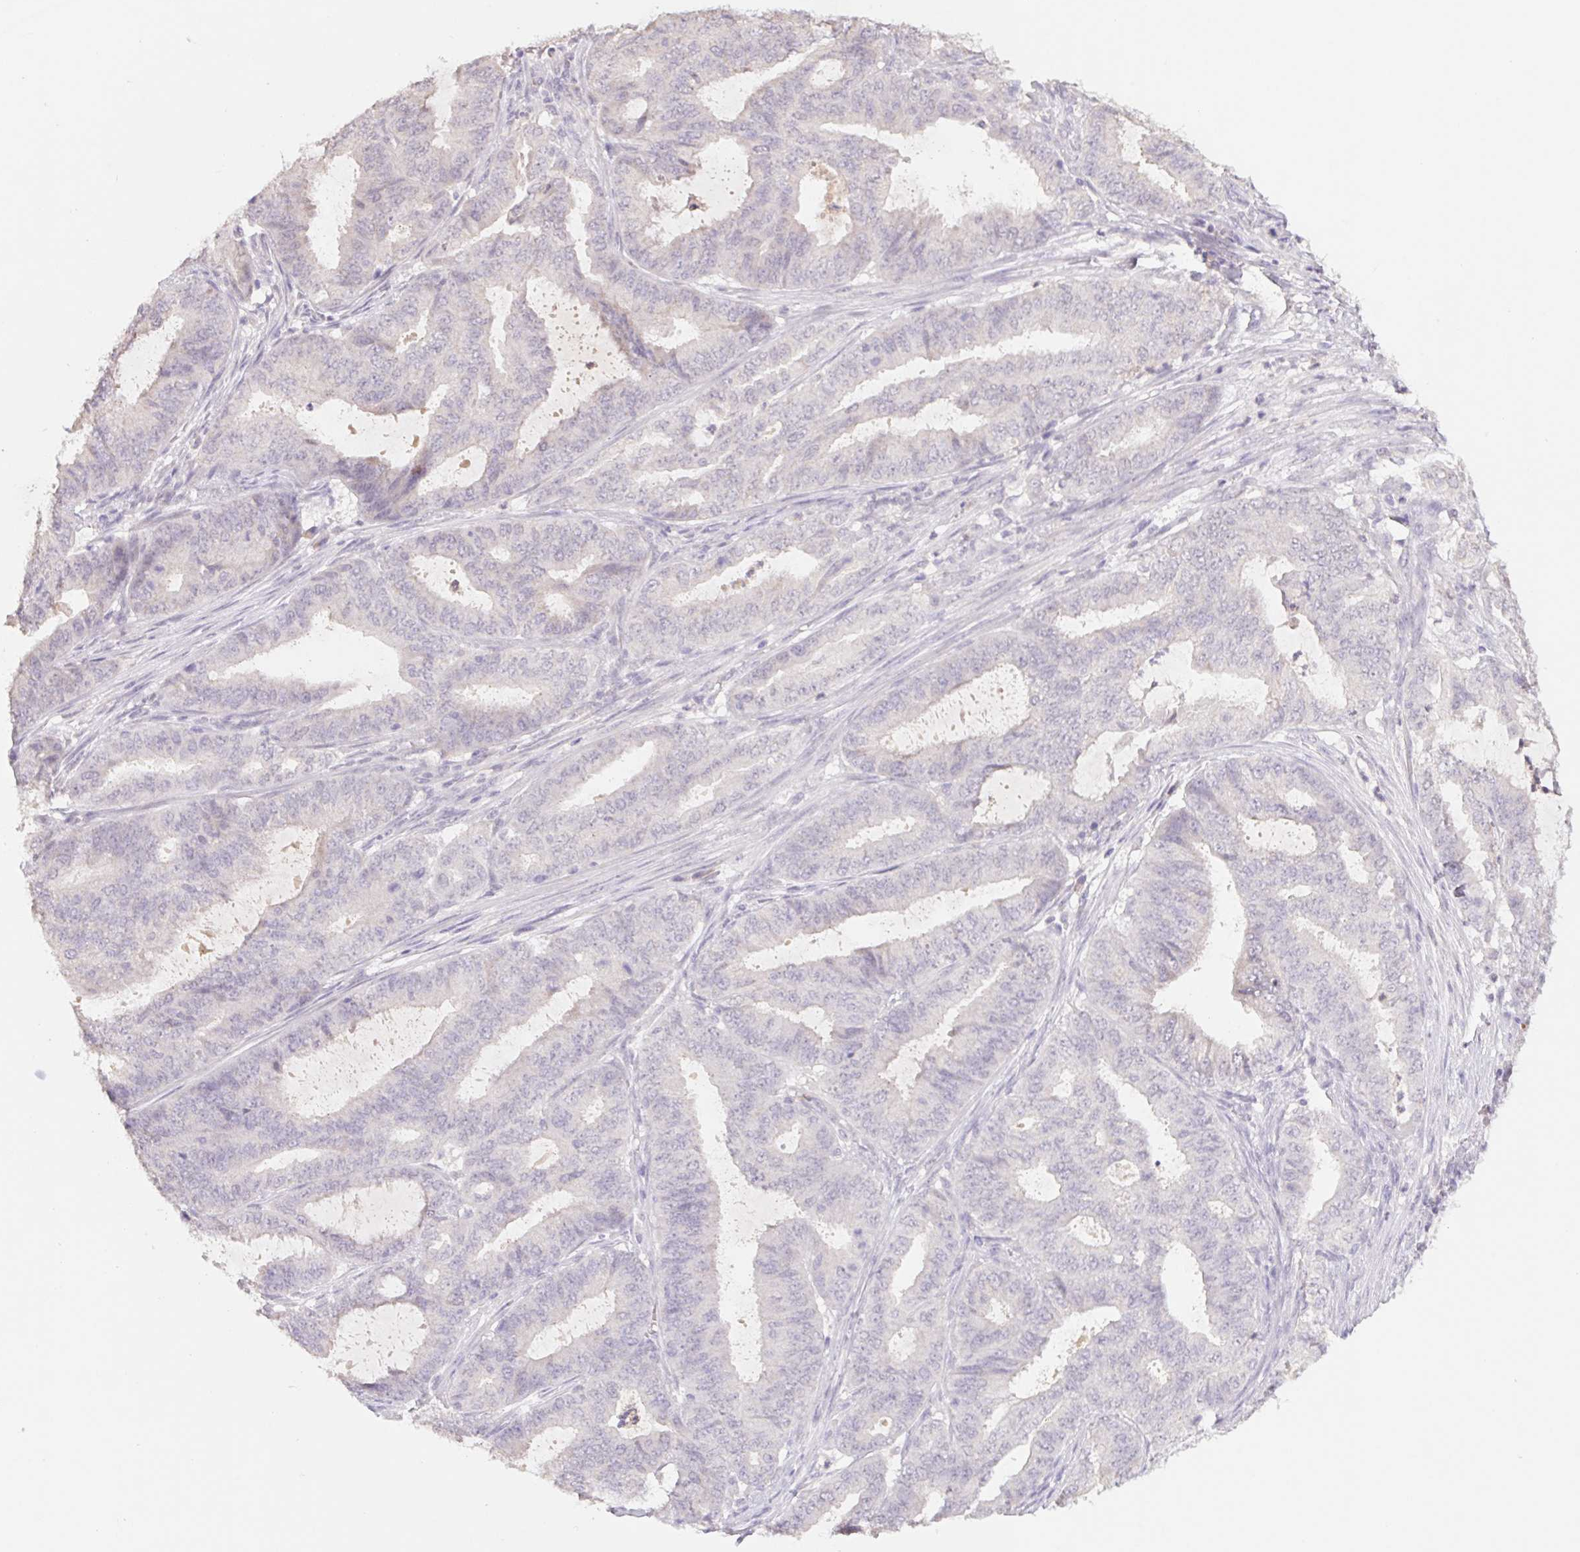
{"staining": {"intensity": "negative", "quantity": "none", "location": "none"}, "tissue": "endometrial cancer", "cell_type": "Tumor cells", "image_type": "cancer", "snomed": [{"axis": "morphology", "description": "Adenocarcinoma, NOS"}, {"axis": "topography", "description": "Endometrium"}], "caption": "This is a image of IHC staining of adenocarcinoma (endometrial), which shows no expression in tumor cells. The staining was performed using DAB (3,3'-diaminobenzidine) to visualize the protein expression in brown, while the nuclei were stained in blue with hematoxylin (Magnification: 20x).", "gene": "PNMA8B", "patient": {"sex": "female", "age": 51}}